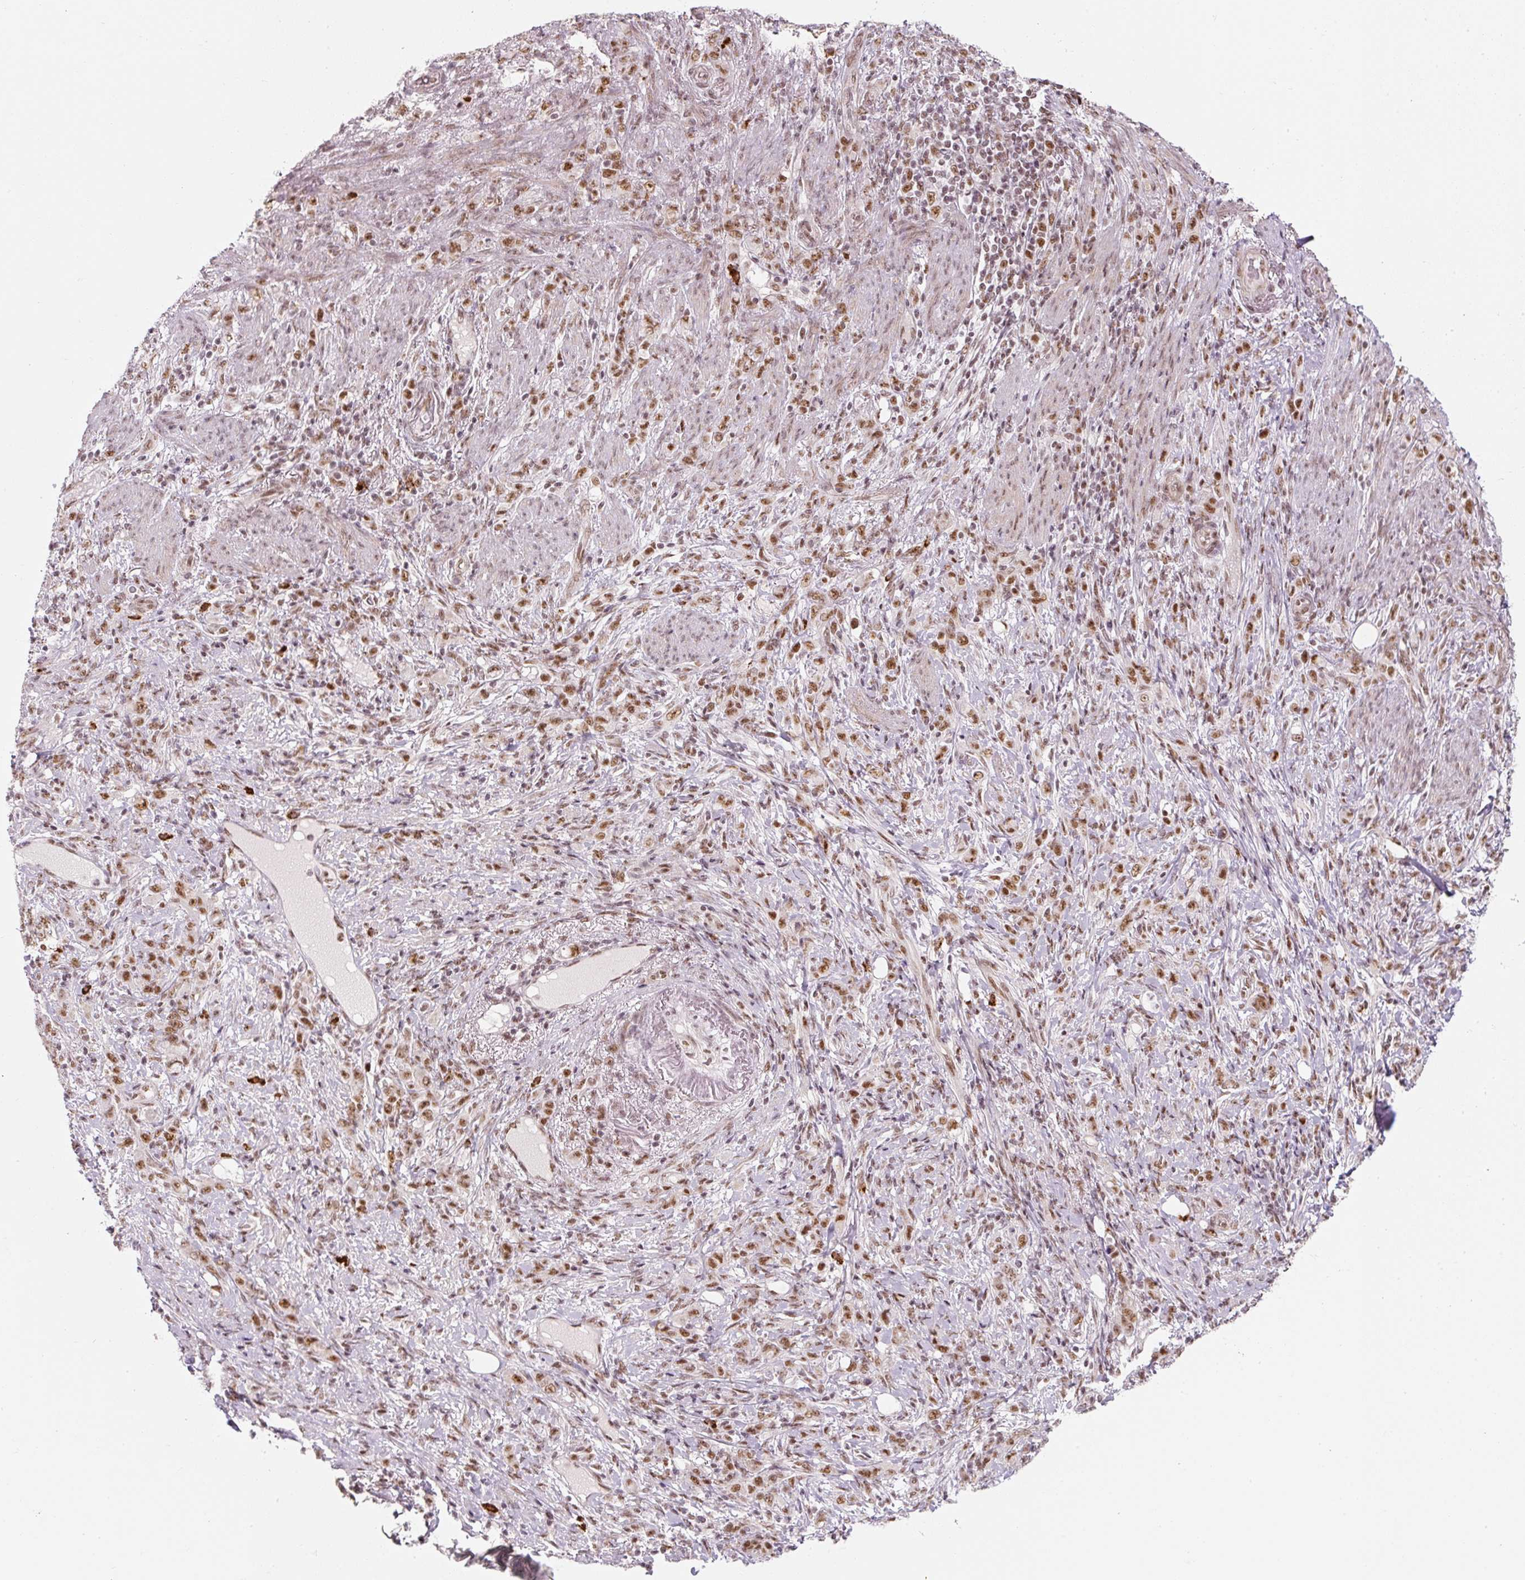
{"staining": {"intensity": "moderate", "quantity": ">75%", "location": "nuclear"}, "tissue": "stomach cancer", "cell_type": "Tumor cells", "image_type": "cancer", "snomed": [{"axis": "morphology", "description": "Normal tissue, NOS"}, {"axis": "morphology", "description": "Adenocarcinoma, NOS"}, {"axis": "topography", "description": "Stomach"}], "caption": "Human stomach adenocarcinoma stained for a protein (brown) exhibits moderate nuclear positive expression in approximately >75% of tumor cells.", "gene": "U2AF2", "patient": {"sex": "female", "age": 79}}